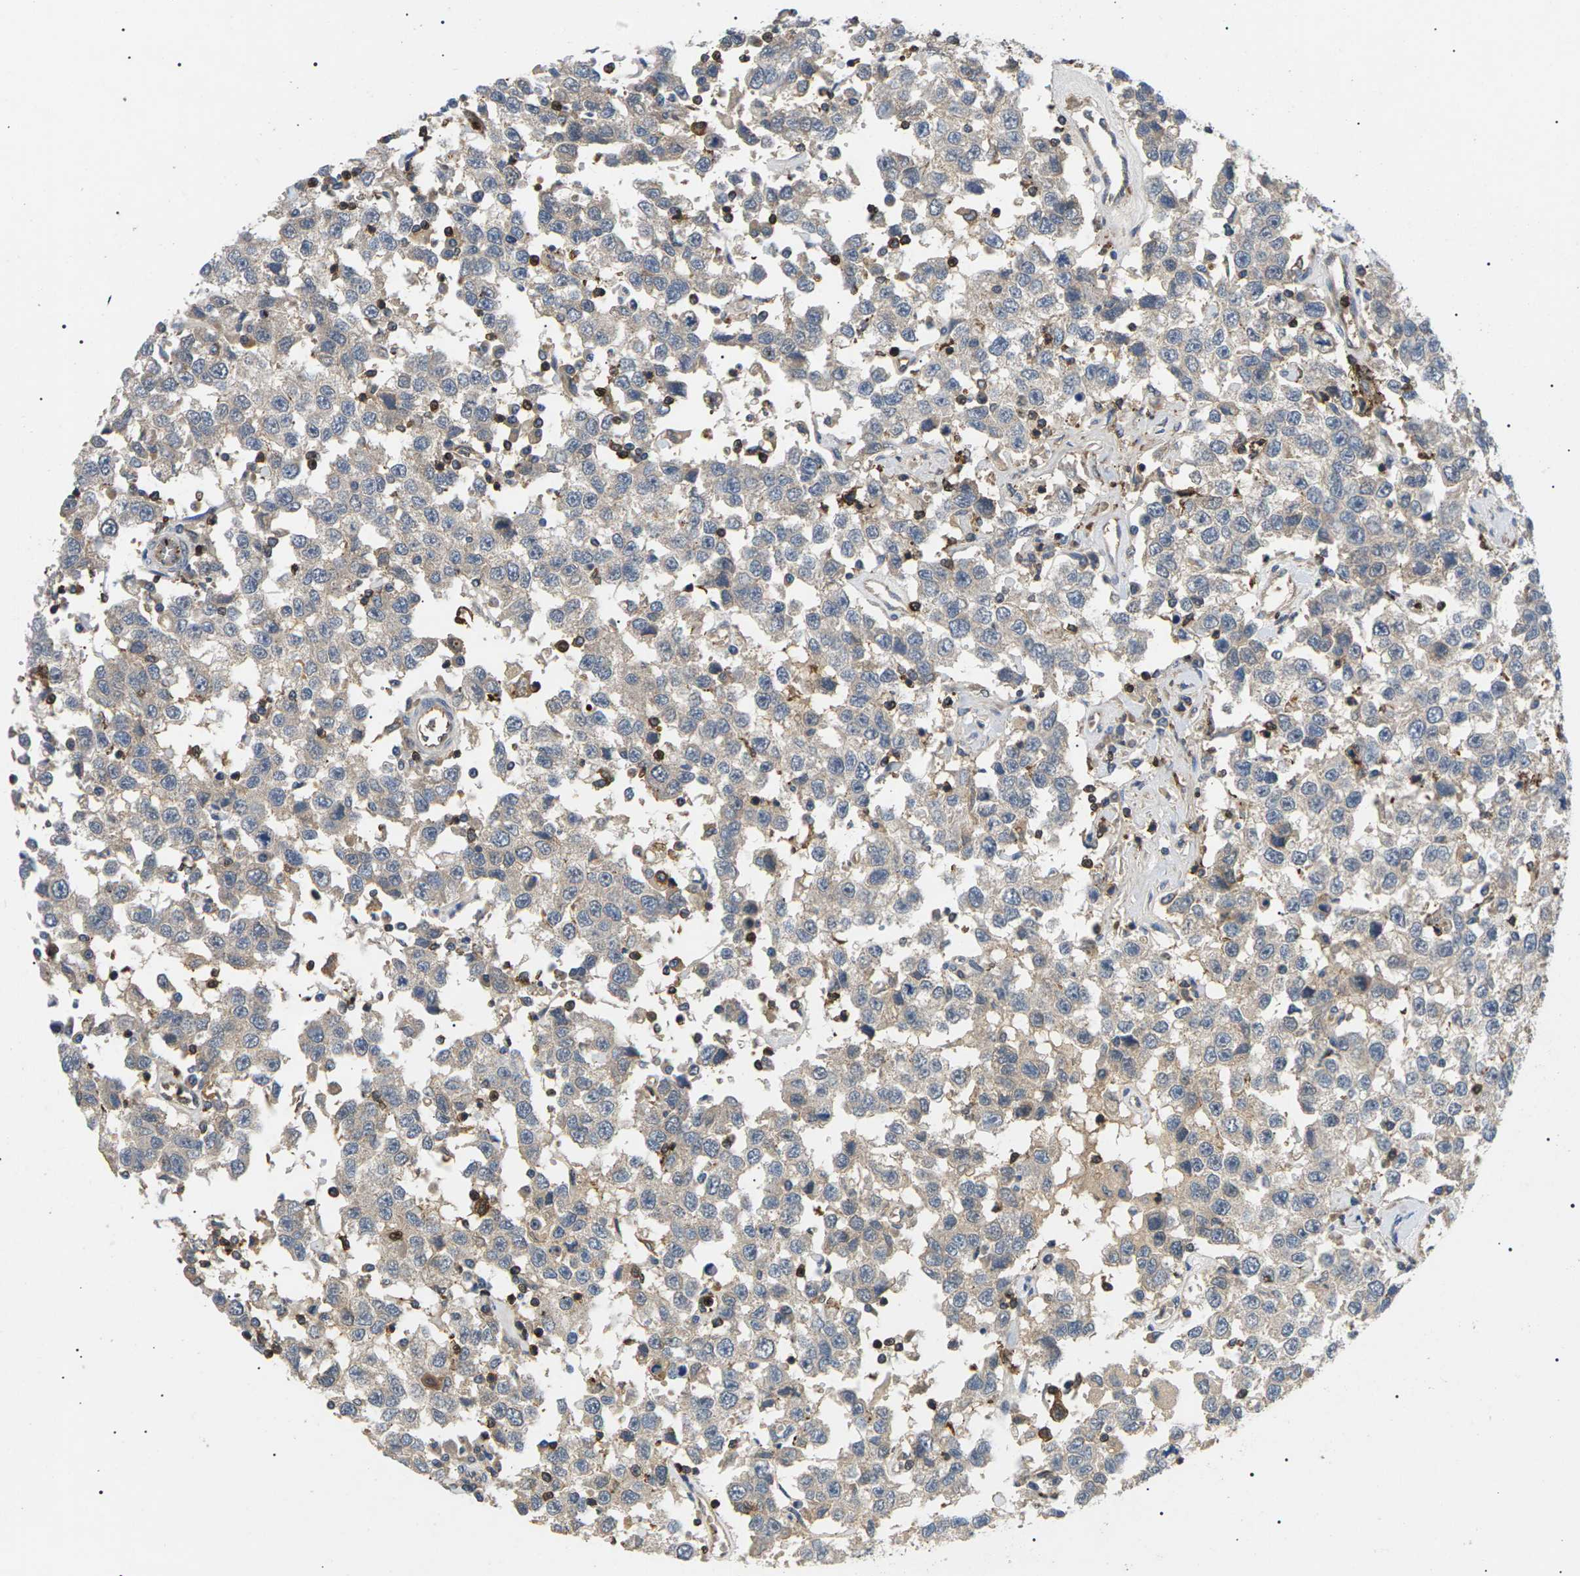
{"staining": {"intensity": "weak", "quantity": "<25%", "location": "cytoplasmic/membranous"}, "tissue": "testis cancer", "cell_type": "Tumor cells", "image_type": "cancer", "snomed": [{"axis": "morphology", "description": "Seminoma, NOS"}, {"axis": "topography", "description": "Testis"}], "caption": "Histopathology image shows no significant protein positivity in tumor cells of testis cancer.", "gene": "TMTC4", "patient": {"sex": "male", "age": 41}}